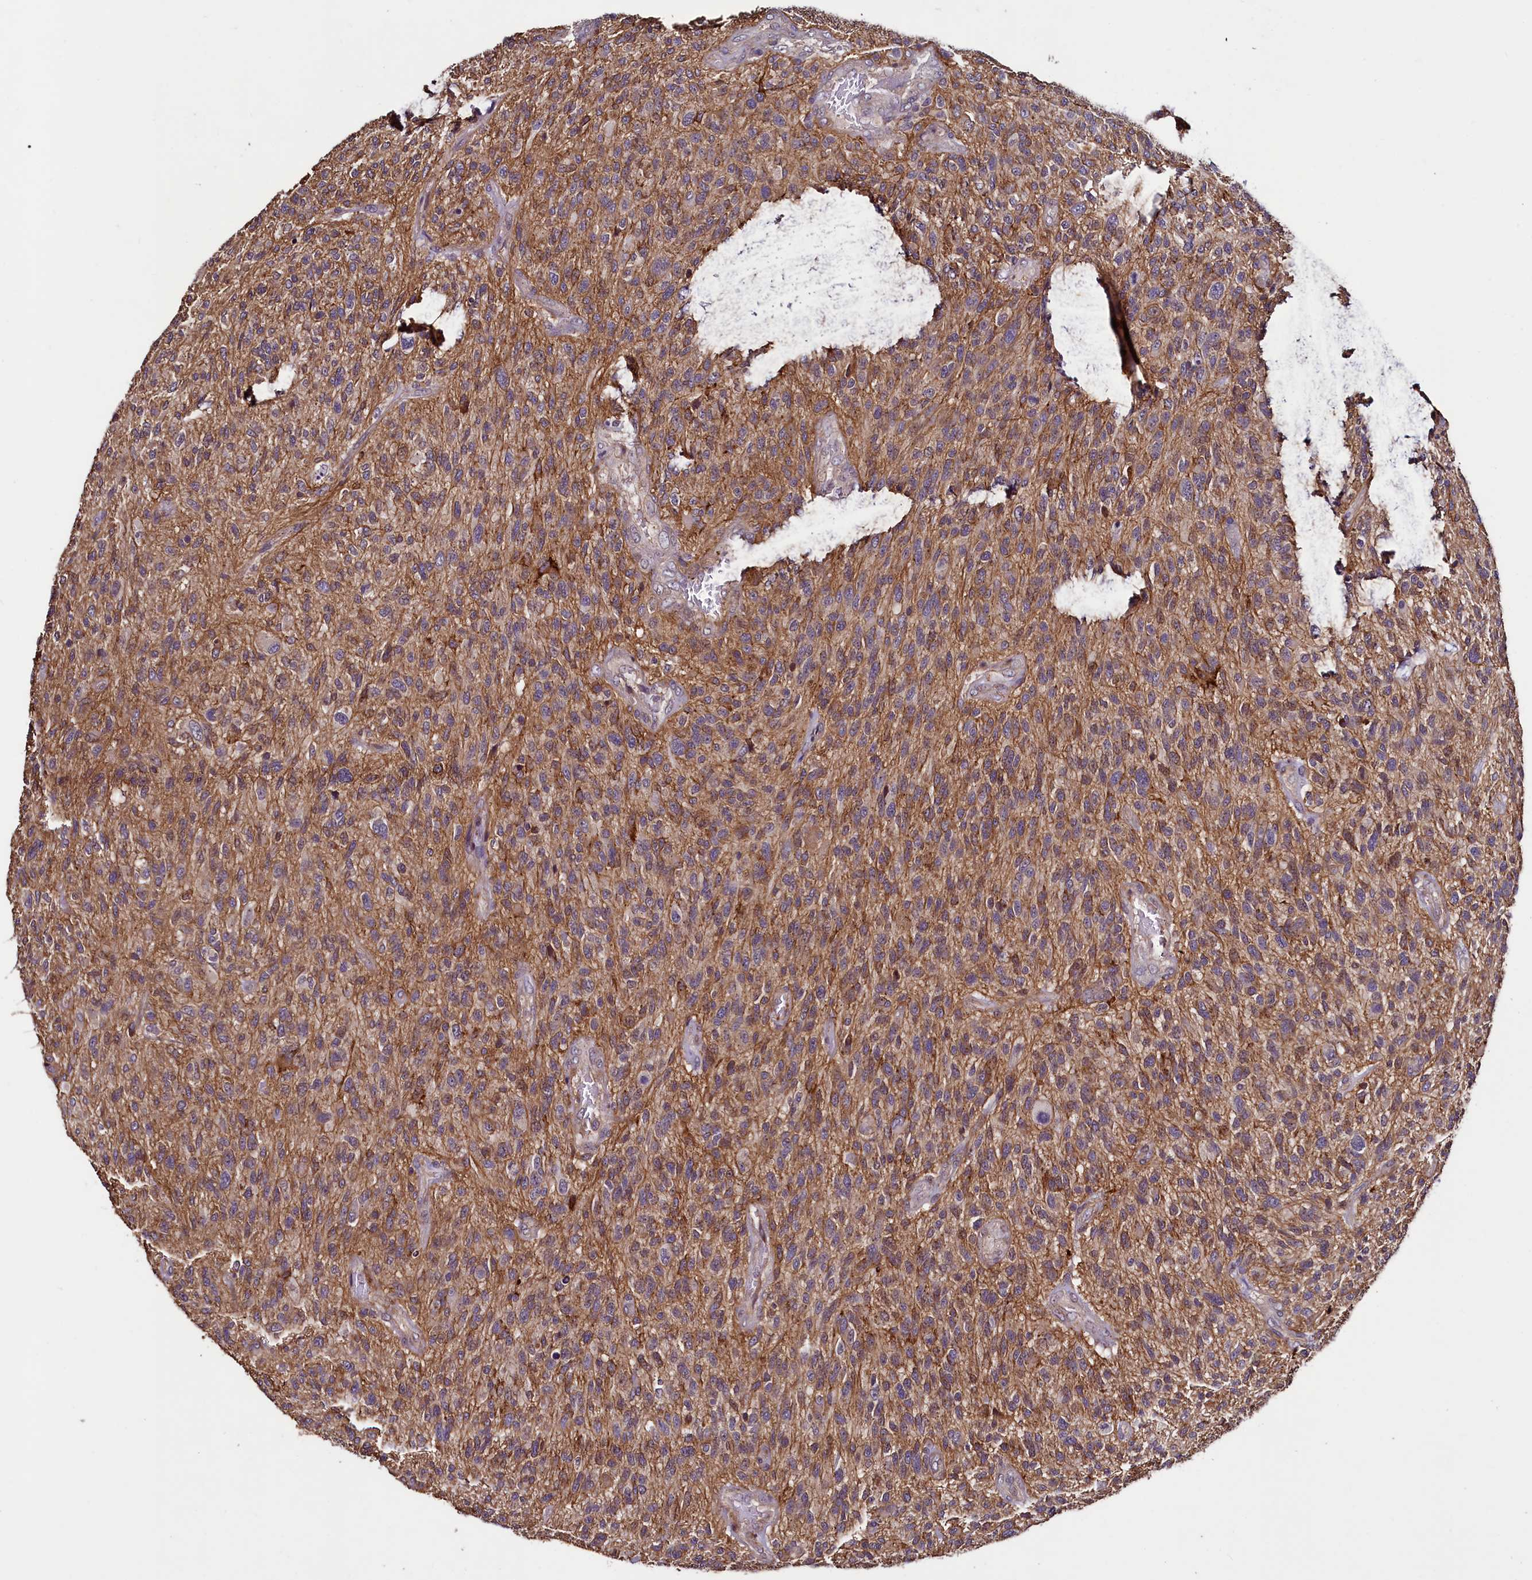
{"staining": {"intensity": "weak", "quantity": "25%-75%", "location": "cytoplasmic/membranous"}, "tissue": "glioma", "cell_type": "Tumor cells", "image_type": "cancer", "snomed": [{"axis": "morphology", "description": "Glioma, malignant, High grade"}, {"axis": "topography", "description": "Brain"}], "caption": "An immunohistochemistry histopathology image of tumor tissue is shown. Protein staining in brown shows weak cytoplasmic/membranous positivity in malignant high-grade glioma within tumor cells.", "gene": "PALM", "patient": {"sex": "male", "age": 47}}